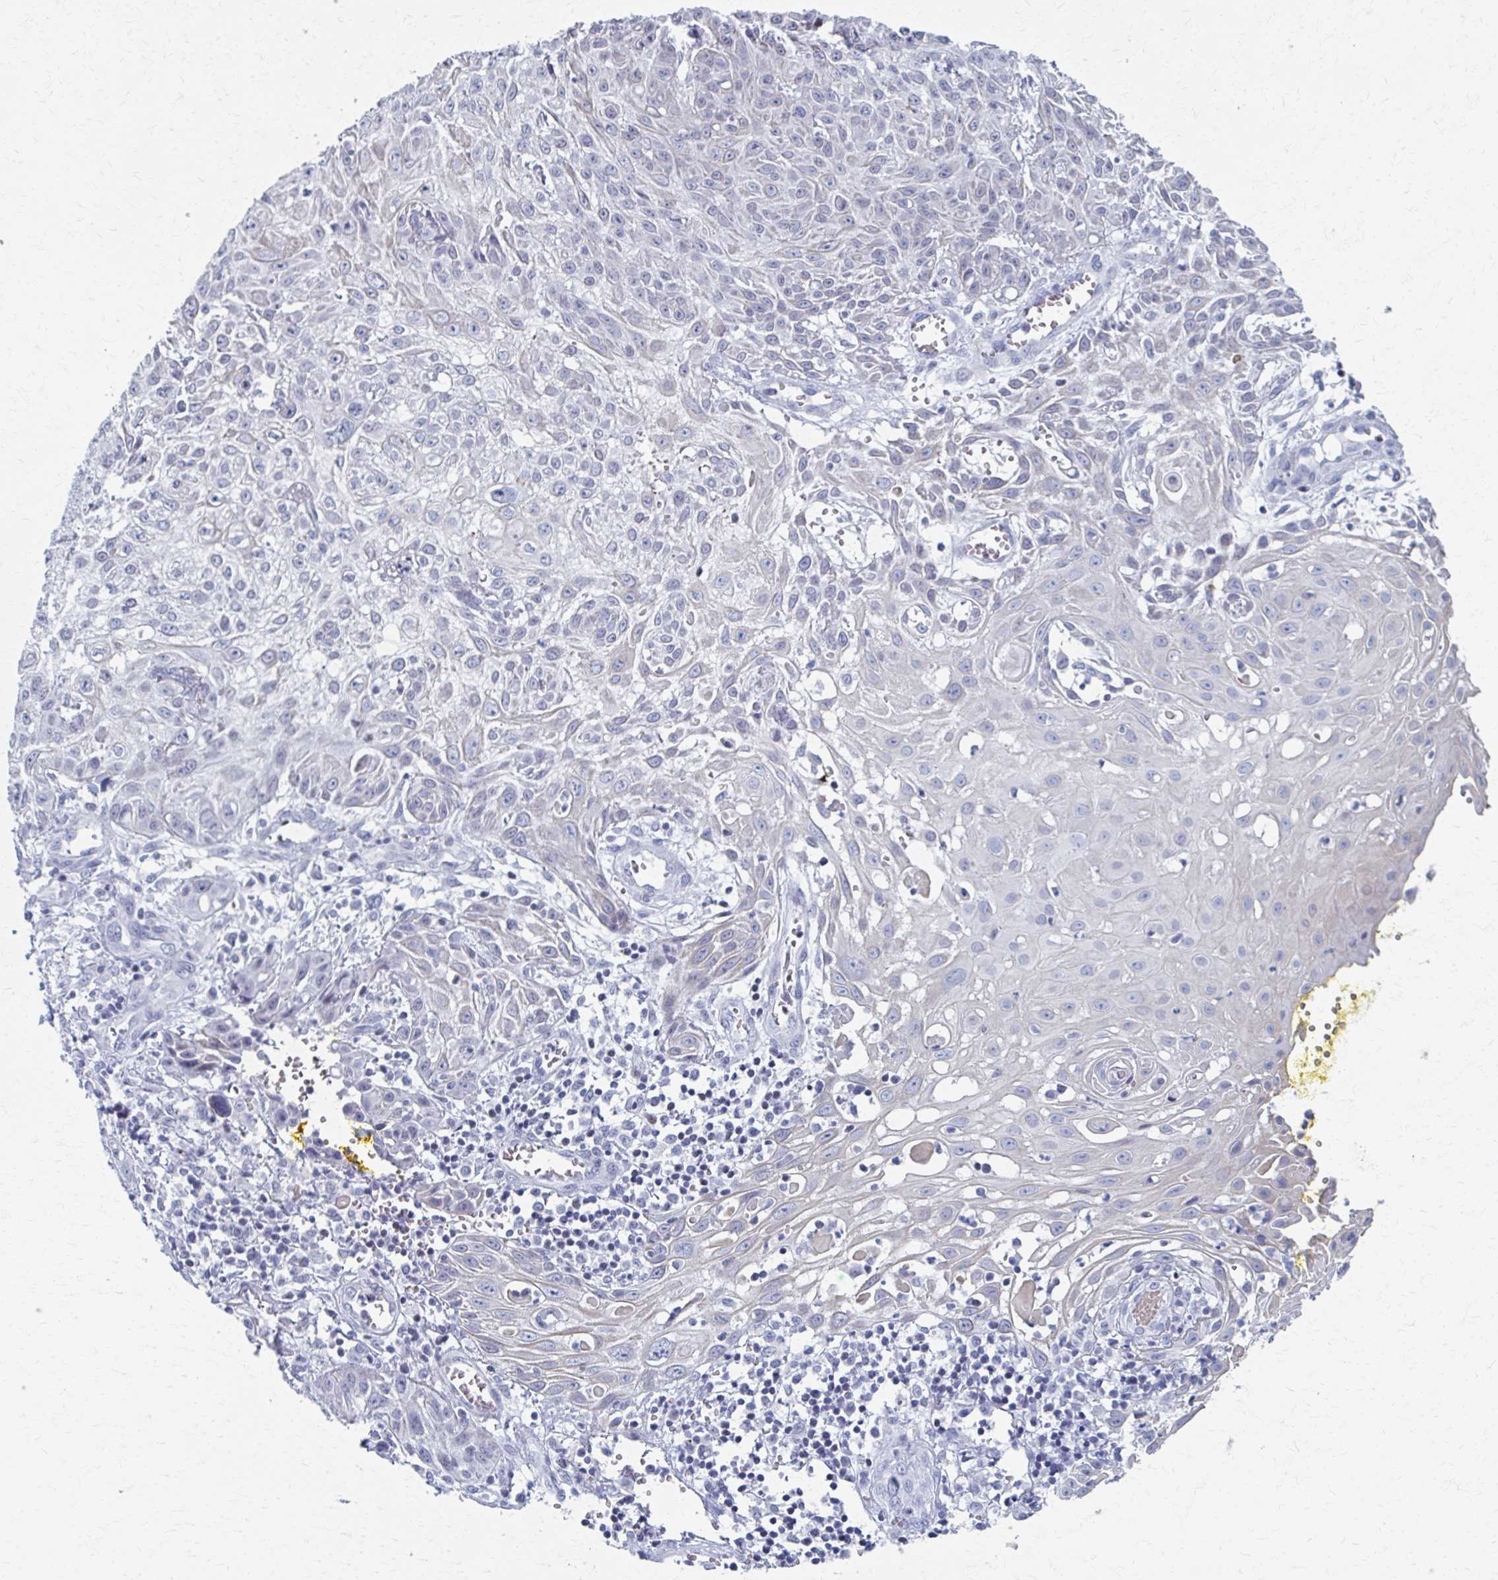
{"staining": {"intensity": "negative", "quantity": "none", "location": "none"}, "tissue": "skin cancer", "cell_type": "Tumor cells", "image_type": "cancer", "snomed": [{"axis": "morphology", "description": "Squamous cell carcinoma, NOS"}, {"axis": "topography", "description": "Skin"}, {"axis": "topography", "description": "Vulva"}], "caption": "IHC histopathology image of neoplastic tissue: skin cancer (squamous cell carcinoma) stained with DAB displays no significant protein staining in tumor cells.", "gene": "ABHD16B", "patient": {"sex": "female", "age": 71}}